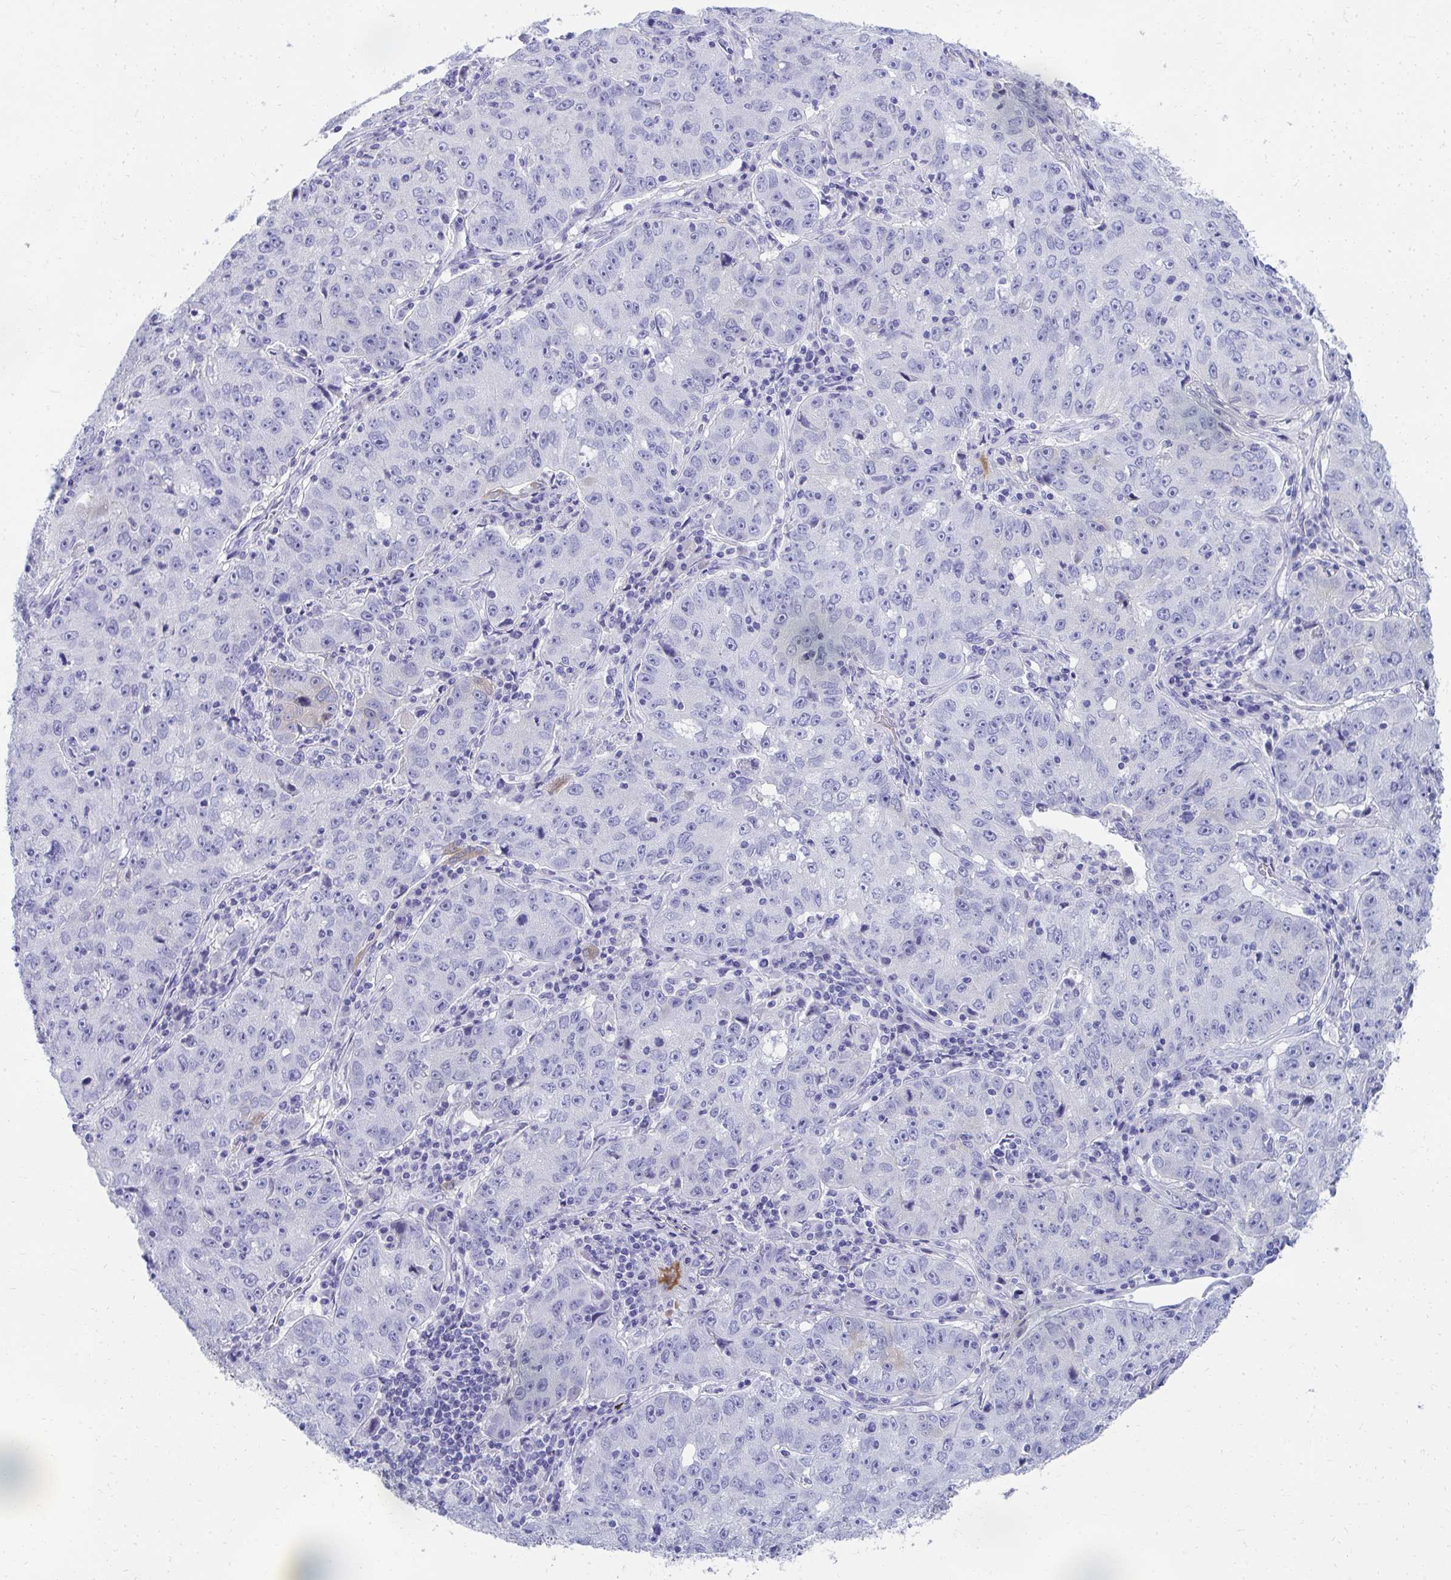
{"staining": {"intensity": "negative", "quantity": "none", "location": "none"}, "tissue": "lung cancer", "cell_type": "Tumor cells", "image_type": "cancer", "snomed": [{"axis": "morphology", "description": "Normal morphology"}, {"axis": "morphology", "description": "Adenocarcinoma, NOS"}, {"axis": "topography", "description": "Lymph node"}, {"axis": "topography", "description": "Lung"}], "caption": "Adenocarcinoma (lung) was stained to show a protein in brown. There is no significant staining in tumor cells. Nuclei are stained in blue.", "gene": "SEC14L3", "patient": {"sex": "female", "age": 57}}